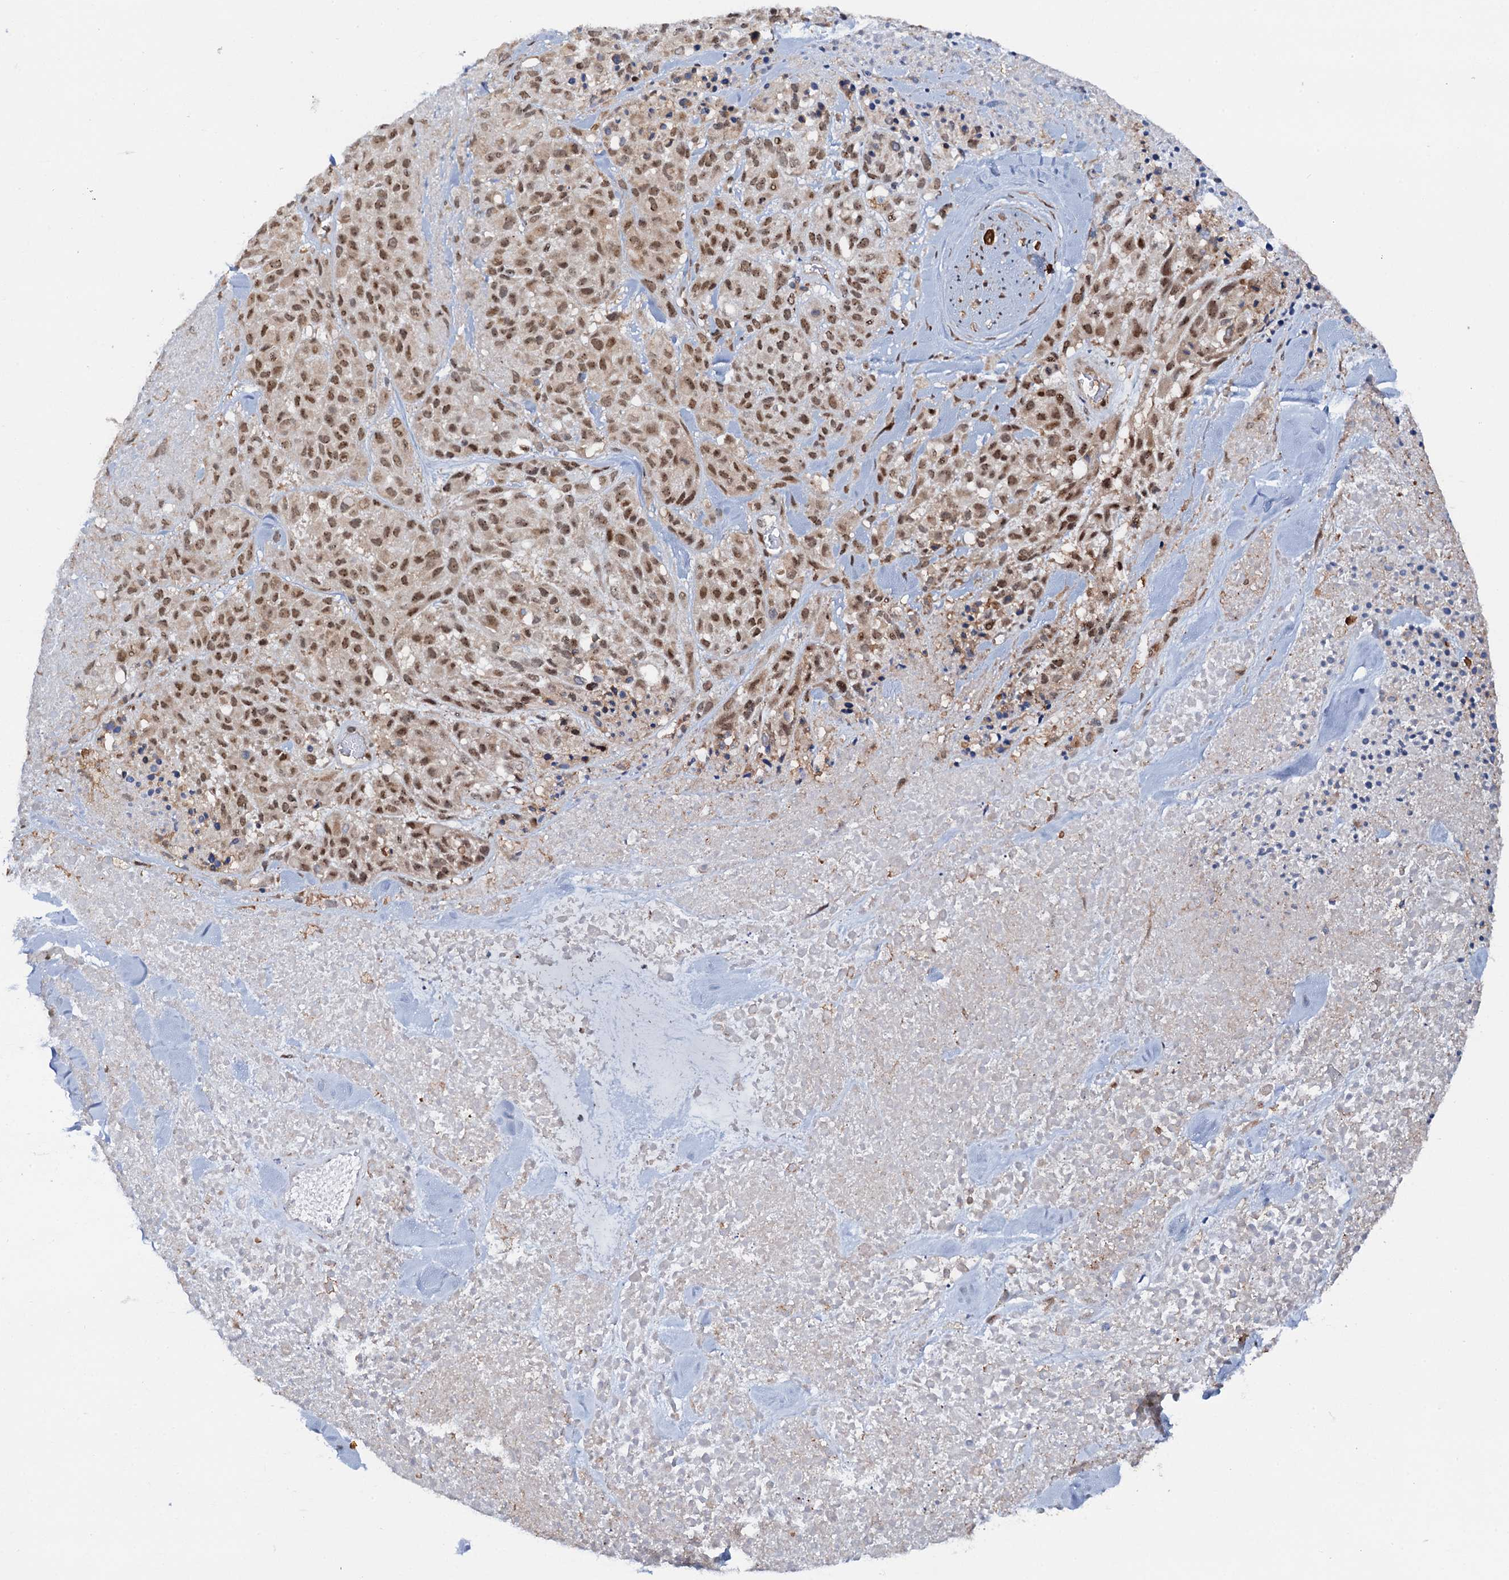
{"staining": {"intensity": "moderate", "quantity": ">75%", "location": "nuclear"}, "tissue": "melanoma", "cell_type": "Tumor cells", "image_type": "cancer", "snomed": [{"axis": "morphology", "description": "Malignant melanoma, Metastatic site"}, {"axis": "topography", "description": "Skin"}], "caption": "The micrograph exhibits immunohistochemical staining of melanoma. There is moderate nuclear positivity is seen in about >75% of tumor cells.", "gene": "ZNF609", "patient": {"sex": "female", "age": 81}}